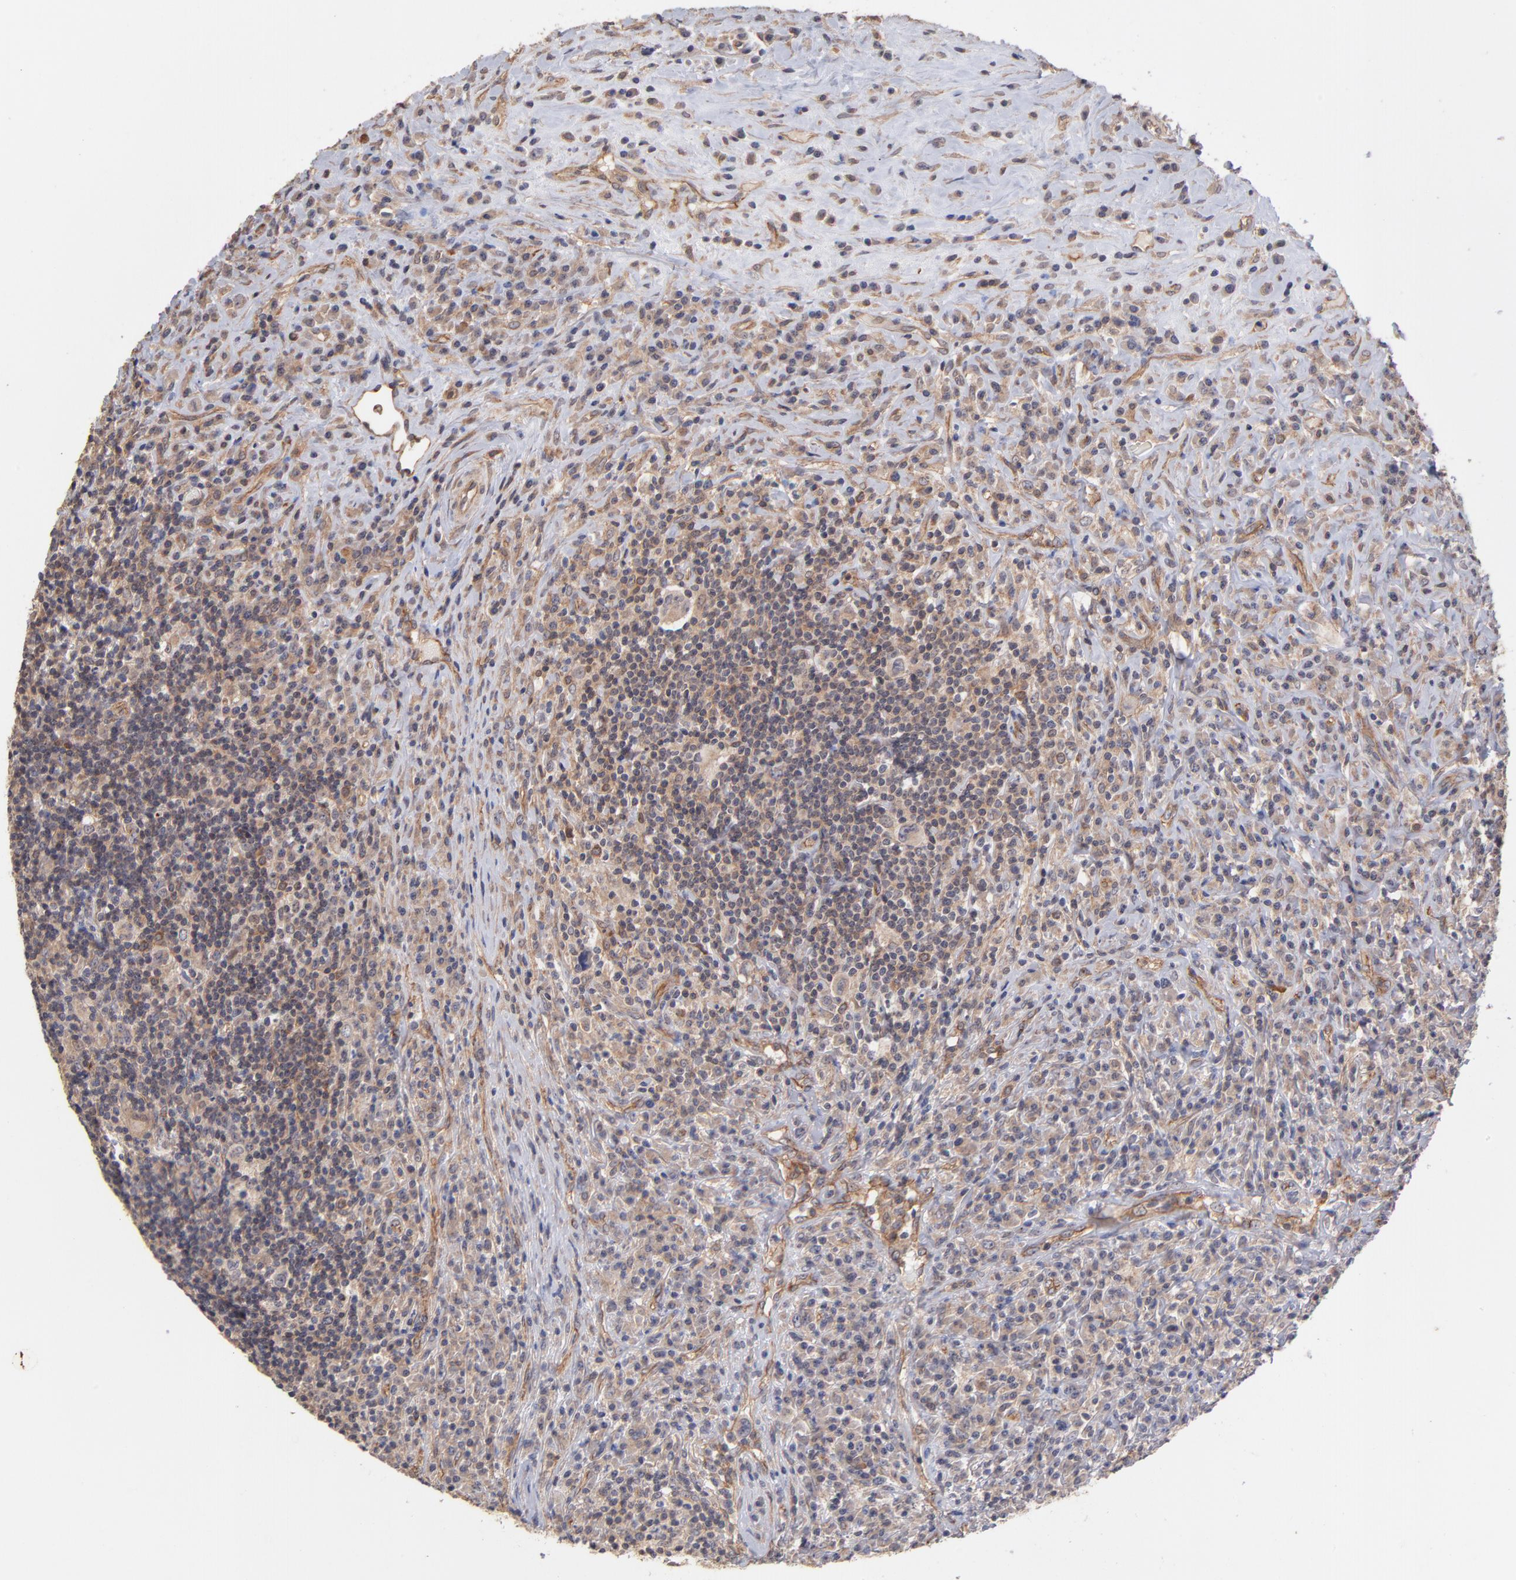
{"staining": {"intensity": "moderate", "quantity": ">75%", "location": "cytoplasmic/membranous"}, "tissue": "lymphoma", "cell_type": "Tumor cells", "image_type": "cancer", "snomed": [{"axis": "morphology", "description": "Hodgkin's disease, NOS"}, {"axis": "topography", "description": "Lymph node"}], "caption": "Hodgkin's disease was stained to show a protein in brown. There is medium levels of moderate cytoplasmic/membranous positivity in approximately >75% of tumor cells.", "gene": "STAP2", "patient": {"sex": "female", "age": 25}}